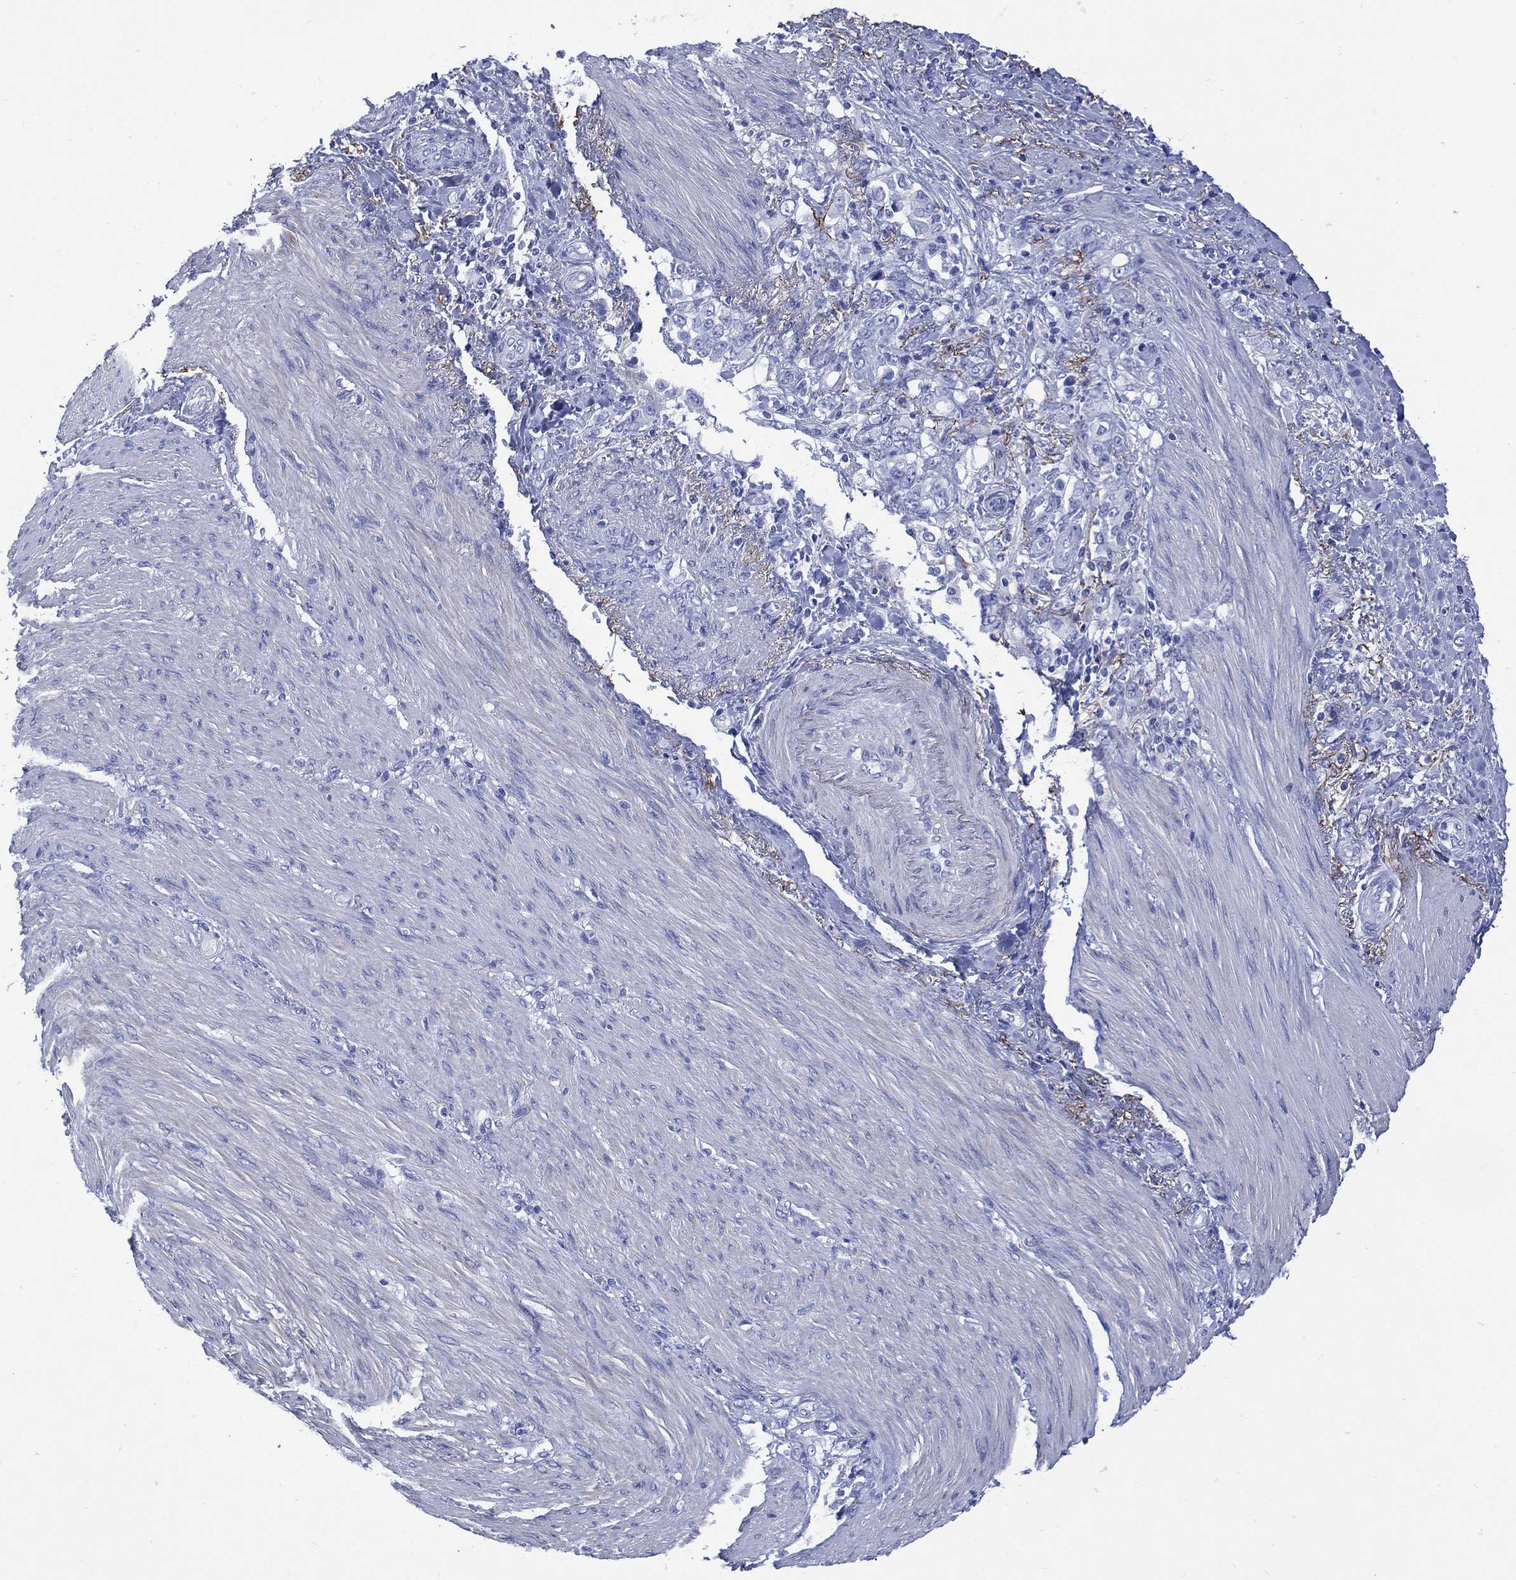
{"staining": {"intensity": "negative", "quantity": "none", "location": "none"}, "tissue": "stomach cancer", "cell_type": "Tumor cells", "image_type": "cancer", "snomed": [{"axis": "morphology", "description": "Normal tissue, NOS"}, {"axis": "morphology", "description": "Adenocarcinoma, NOS"}, {"axis": "topography", "description": "Stomach"}], "caption": "Tumor cells are negative for protein expression in human stomach cancer (adenocarcinoma).", "gene": "SHCBP1L", "patient": {"sex": "female", "age": 79}}